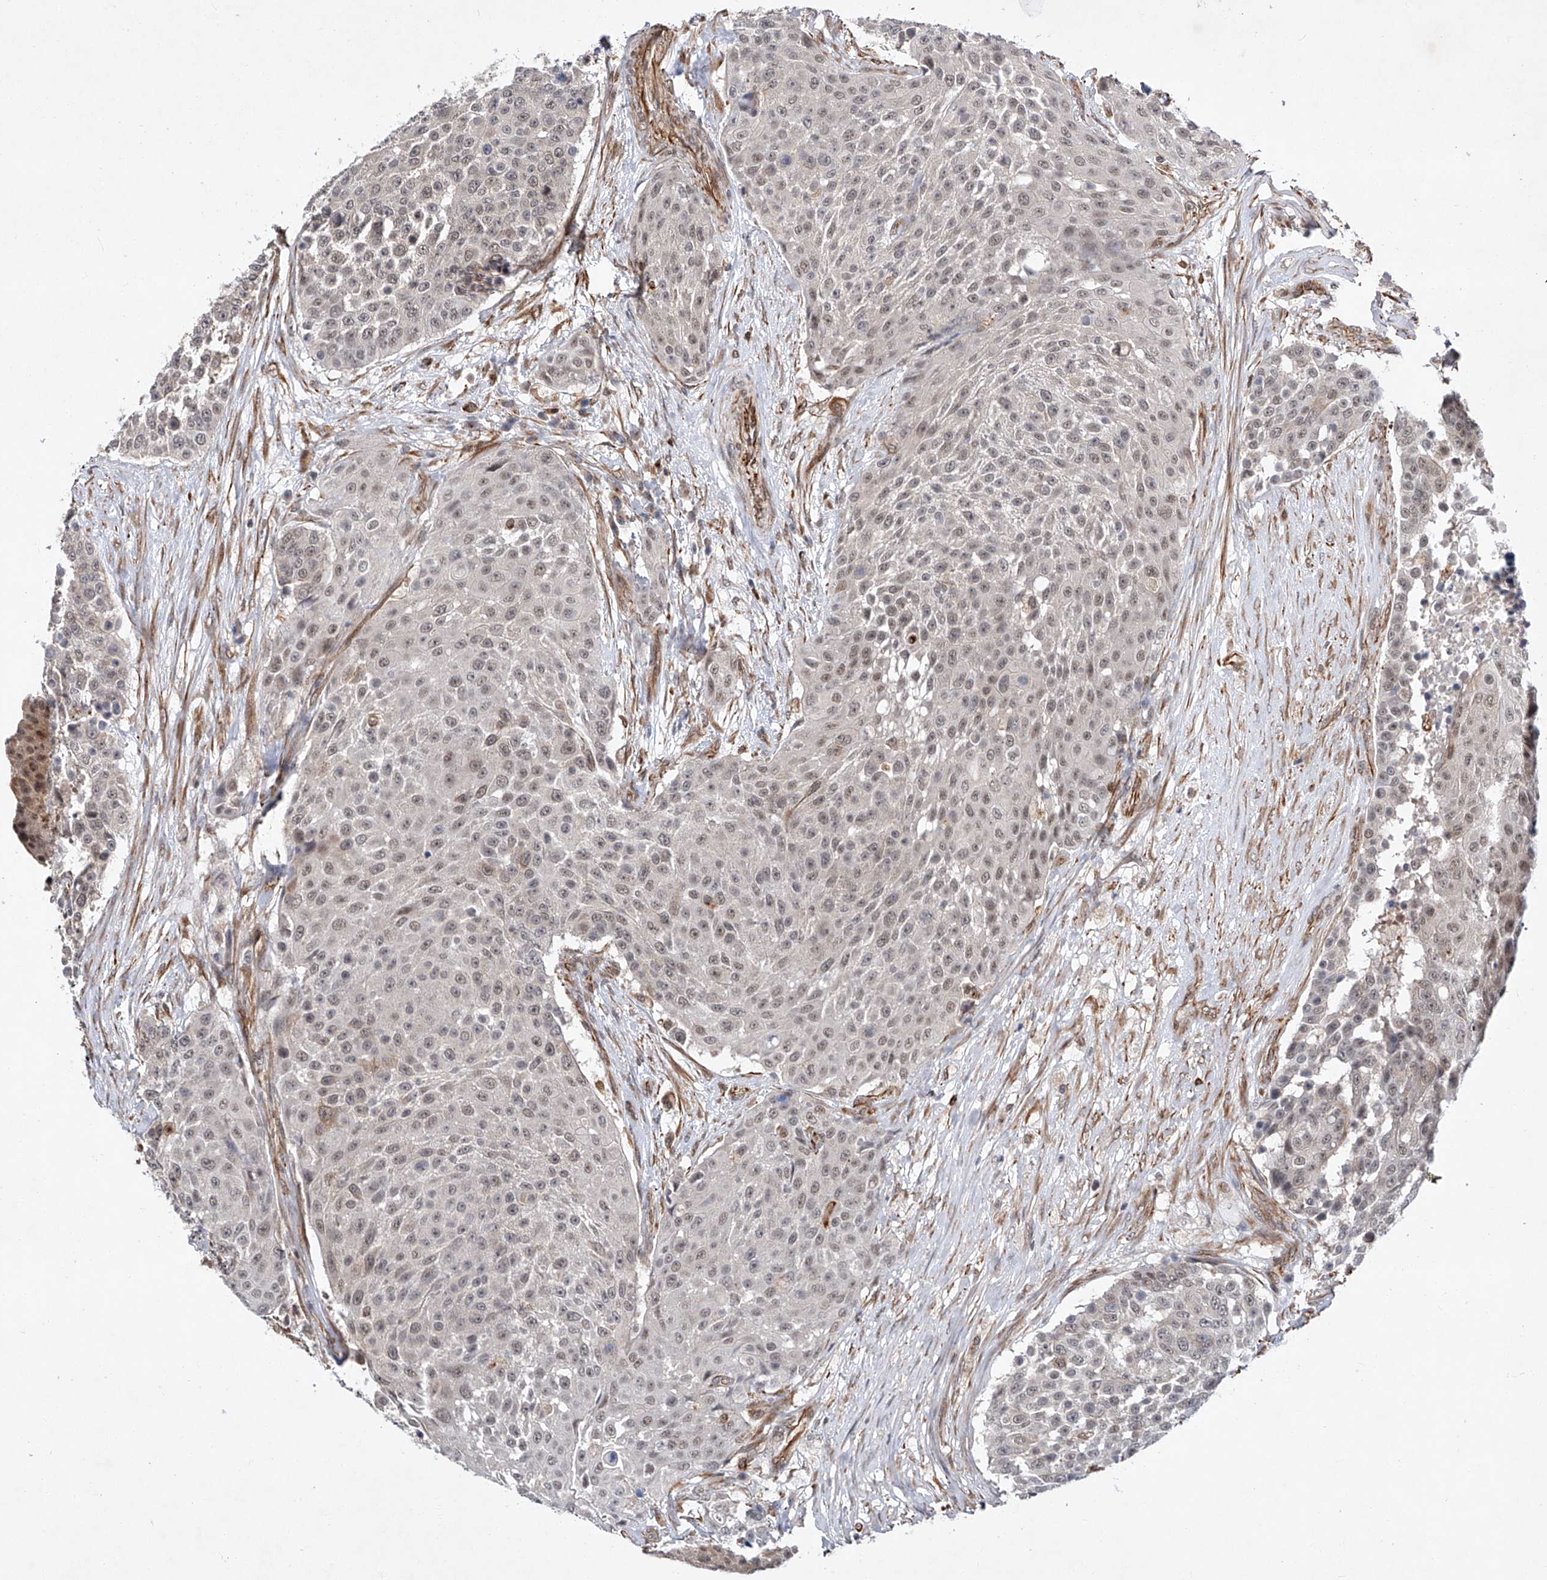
{"staining": {"intensity": "weak", "quantity": ">75%", "location": "nuclear"}, "tissue": "urothelial cancer", "cell_type": "Tumor cells", "image_type": "cancer", "snomed": [{"axis": "morphology", "description": "Urothelial carcinoma, High grade"}, {"axis": "topography", "description": "Urinary bladder"}], "caption": "Protein analysis of urothelial carcinoma (high-grade) tissue shows weak nuclear positivity in approximately >75% of tumor cells.", "gene": "AMD1", "patient": {"sex": "female", "age": 63}}